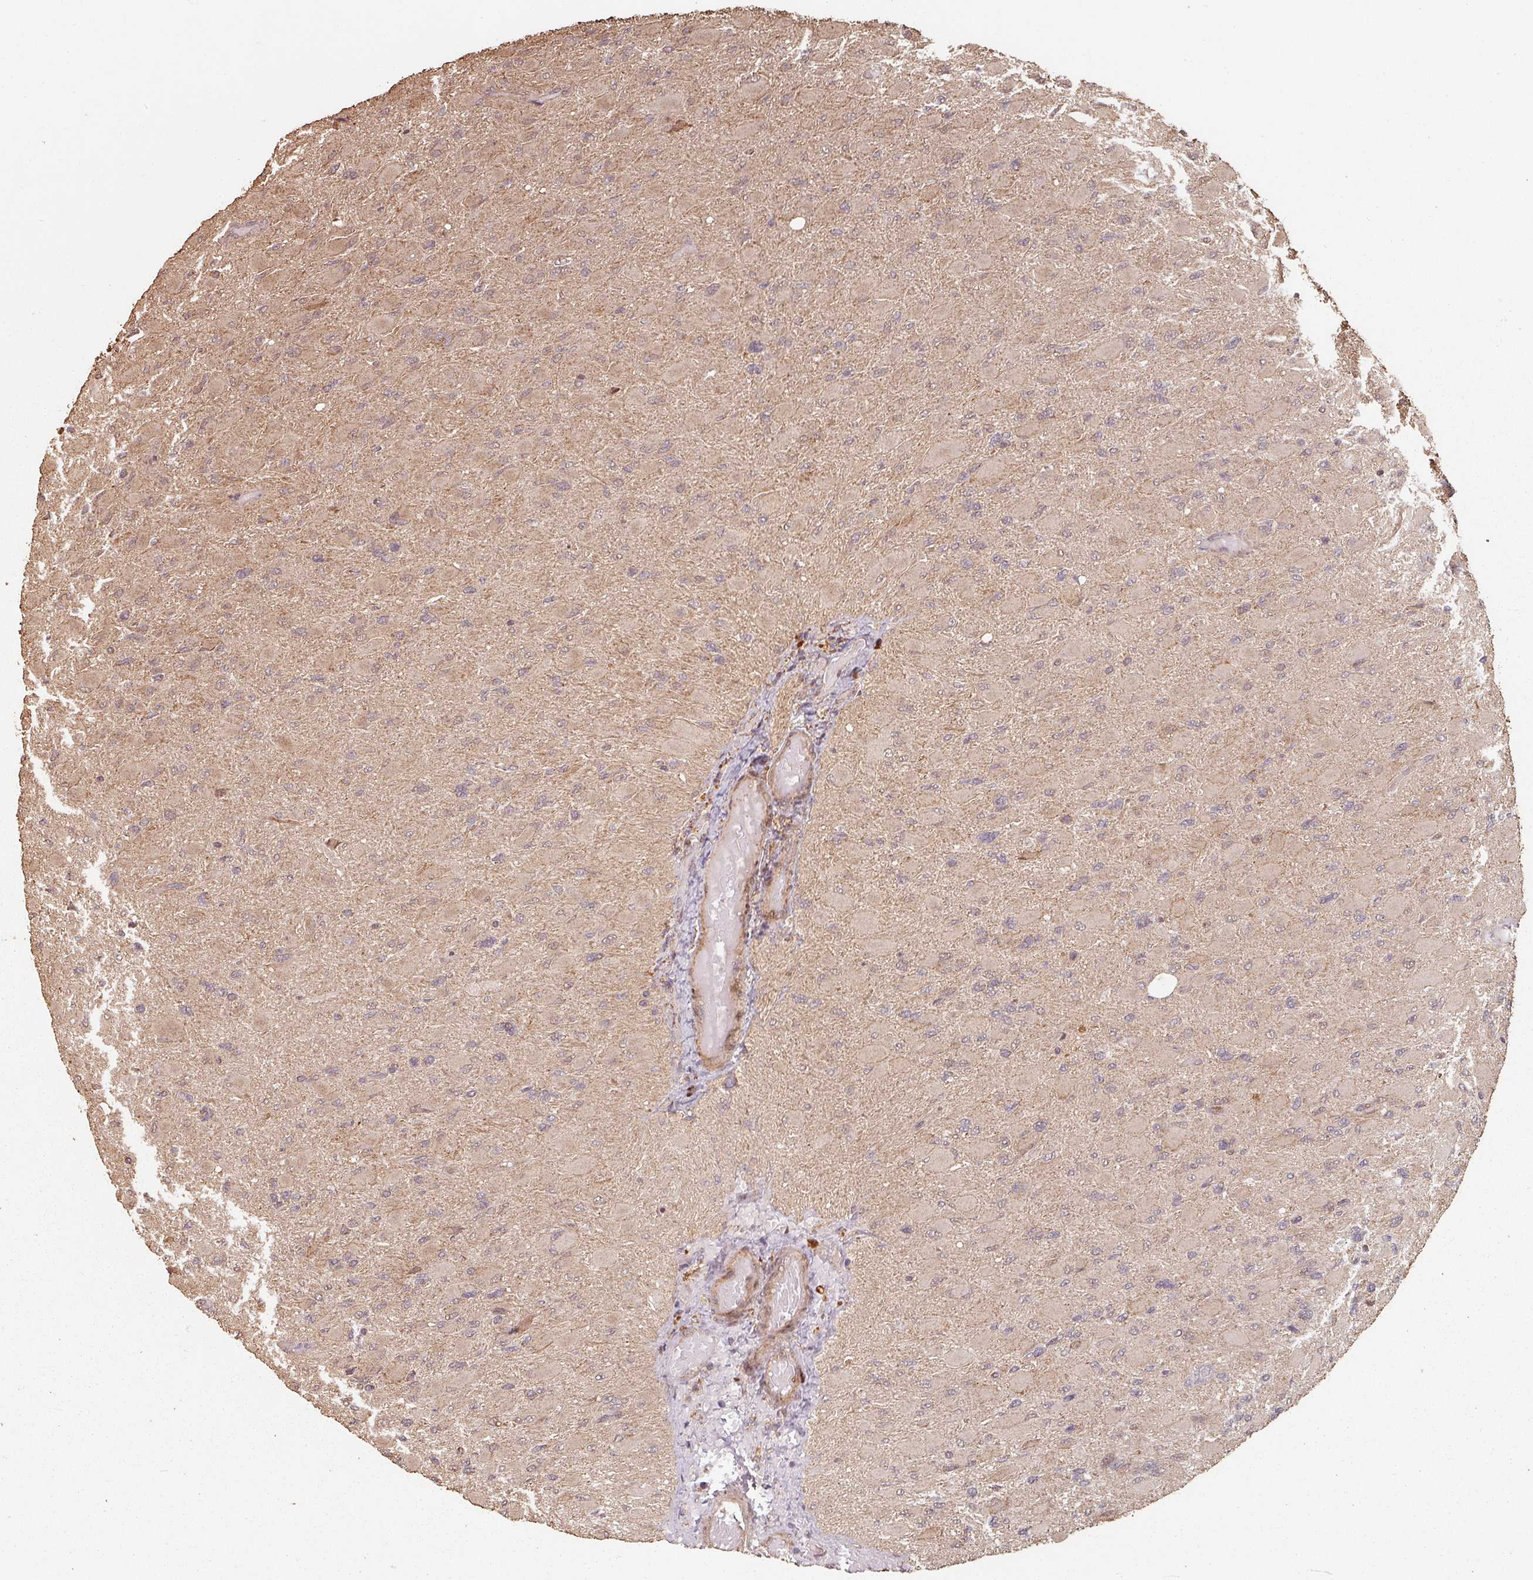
{"staining": {"intensity": "negative", "quantity": "none", "location": "none"}, "tissue": "glioma", "cell_type": "Tumor cells", "image_type": "cancer", "snomed": [{"axis": "morphology", "description": "Glioma, malignant, High grade"}, {"axis": "topography", "description": "Cerebral cortex"}], "caption": "High power microscopy histopathology image of an immunohistochemistry micrograph of malignant high-grade glioma, revealing no significant staining in tumor cells.", "gene": "EID1", "patient": {"sex": "female", "age": 36}}